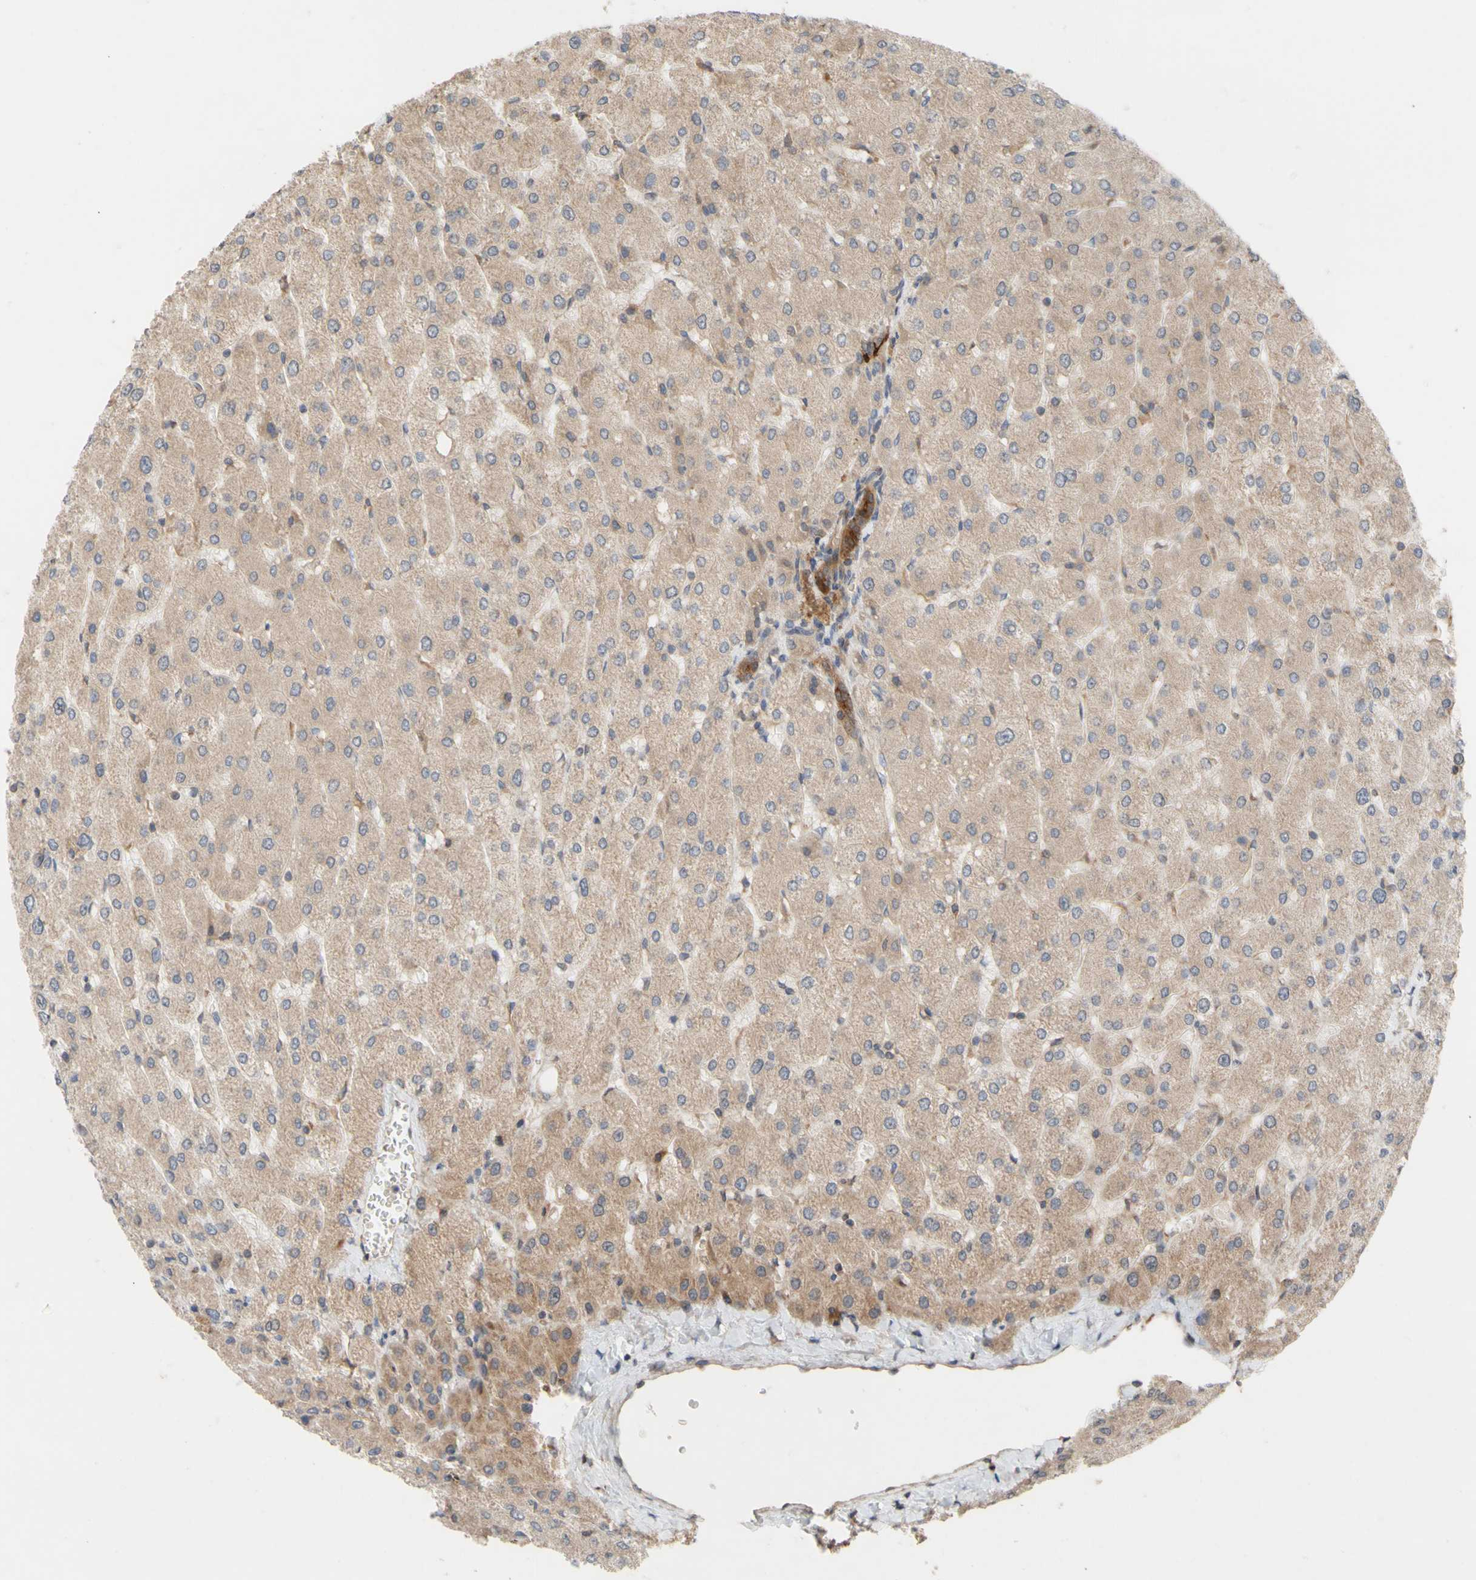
{"staining": {"intensity": "strong", "quantity": ">75%", "location": "cytoplasmic/membranous"}, "tissue": "liver", "cell_type": "Cholangiocytes", "image_type": "normal", "snomed": [{"axis": "morphology", "description": "Normal tissue, NOS"}, {"axis": "topography", "description": "Liver"}], "caption": "Liver stained for a protein (brown) exhibits strong cytoplasmic/membranous positive expression in approximately >75% of cholangiocytes.", "gene": "EIF2S3", "patient": {"sex": "male", "age": 55}}